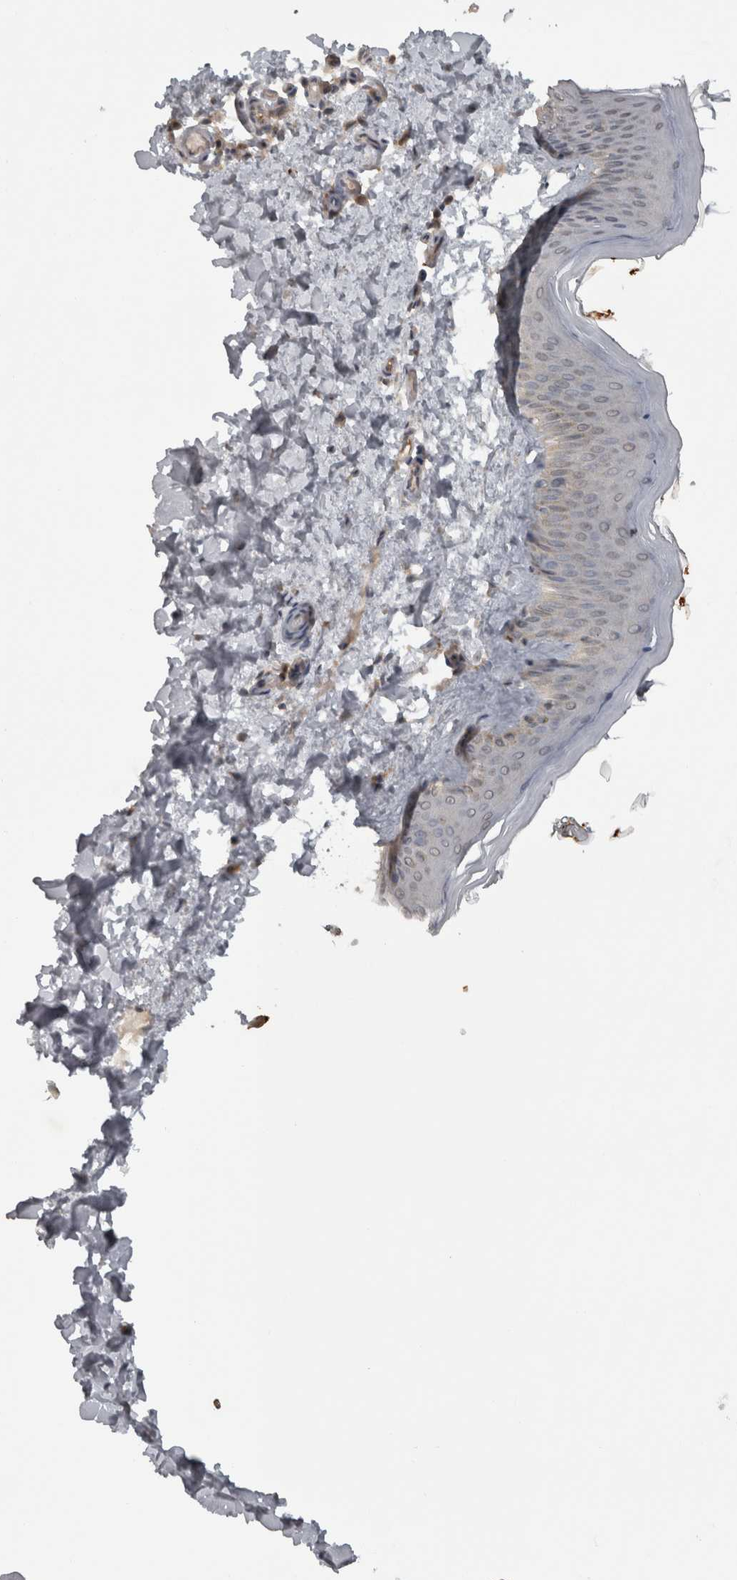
{"staining": {"intensity": "negative", "quantity": "none", "location": "none"}, "tissue": "skin", "cell_type": "Fibroblasts", "image_type": "normal", "snomed": [{"axis": "morphology", "description": "Normal tissue, NOS"}, {"axis": "topography", "description": "Skin"}], "caption": "A high-resolution photomicrograph shows immunohistochemistry (IHC) staining of benign skin, which displays no significant staining in fibroblasts.", "gene": "MICU3", "patient": {"sex": "female", "age": 27}}